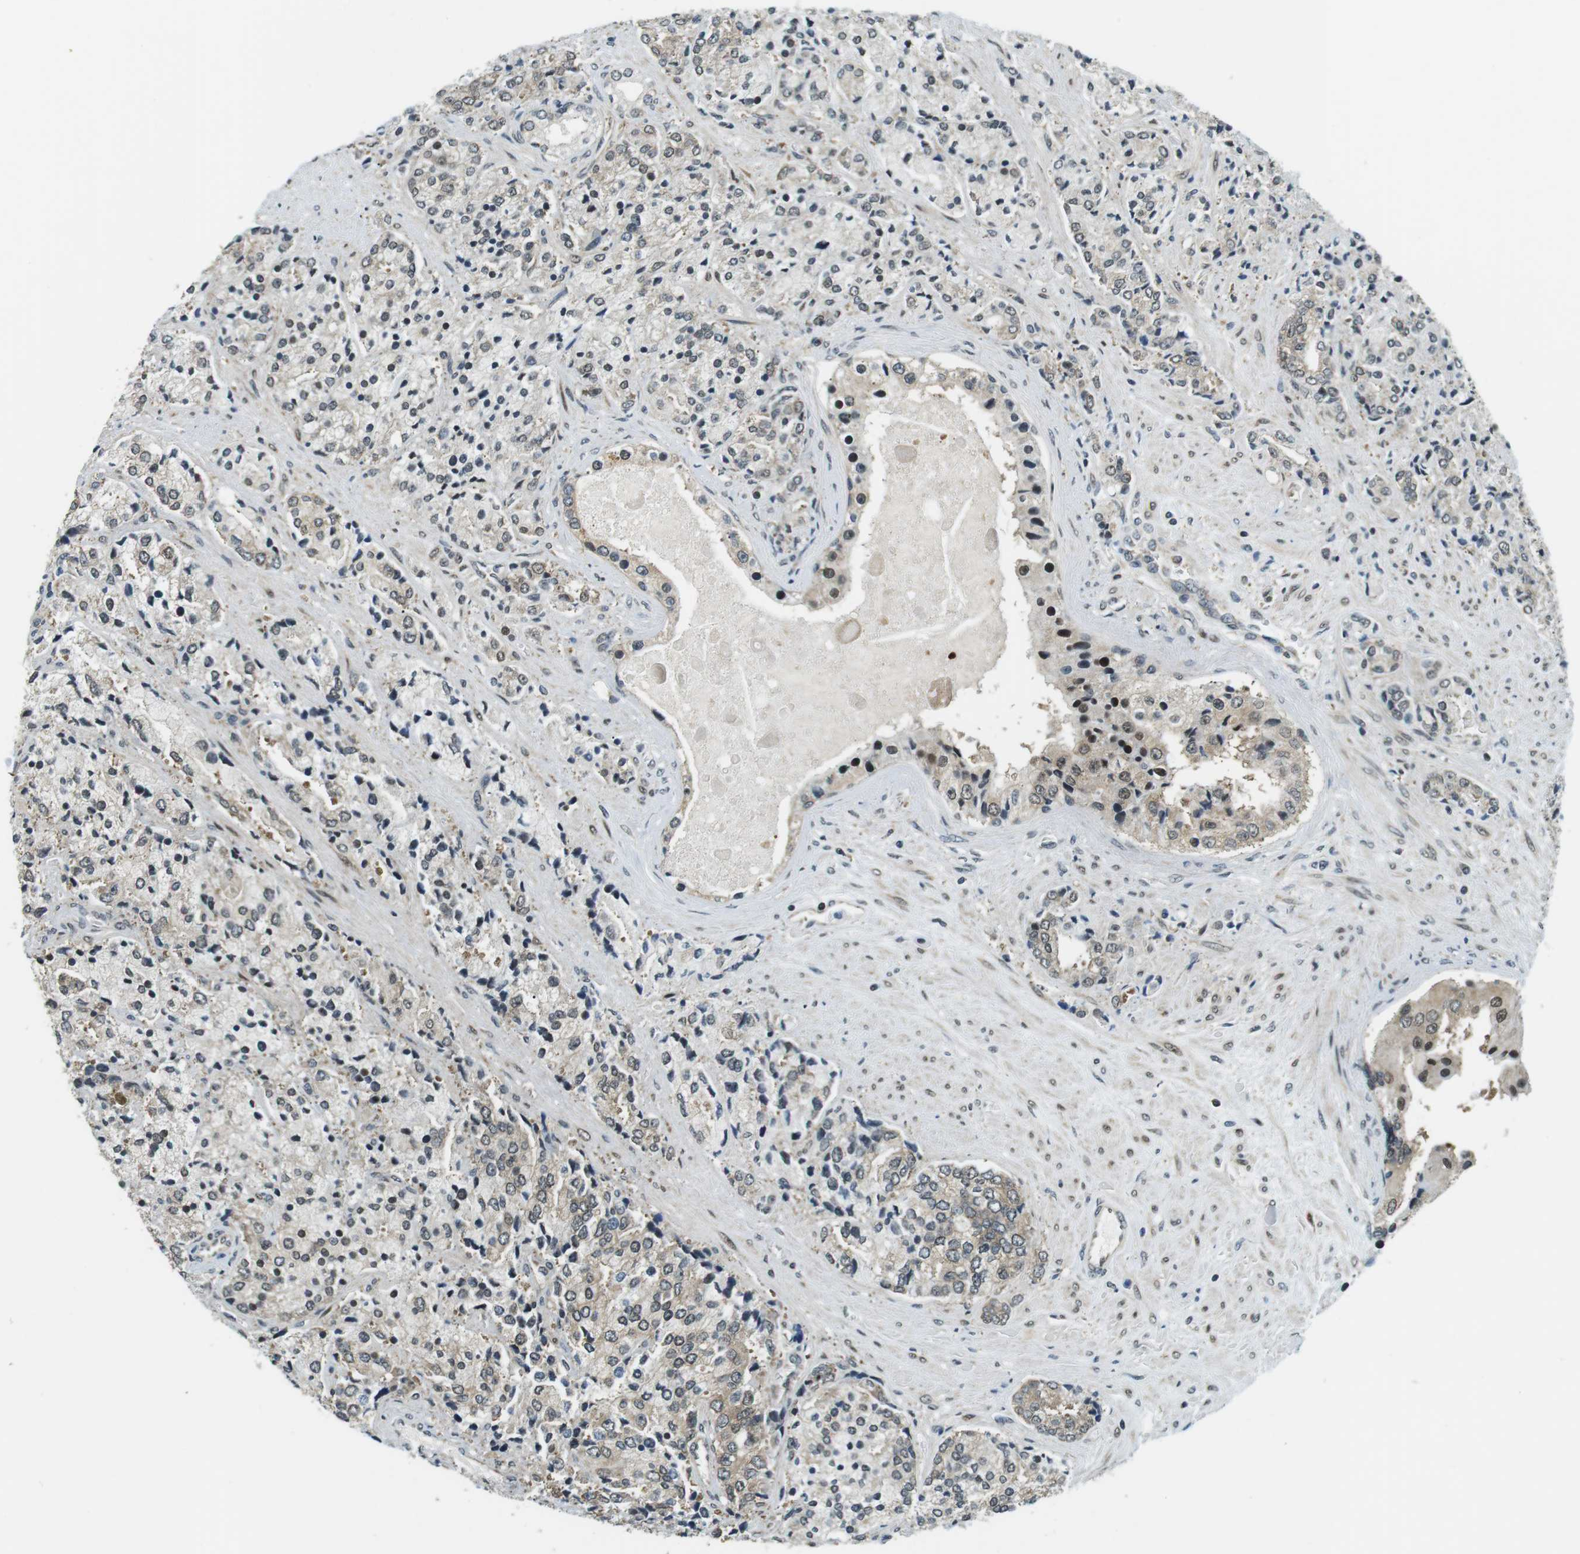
{"staining": {"intensity": "weak", "quantity": "<25%", "location": "cytoplasmic/membranous"}, "tissue": "prostate cancer", "cell_type": "Tumor cells", "image_type": "cancer", "snomed": [{"axis": "morphology", "description": "Adenocarcinoma, High grade"}, {"axis": "topography", "description": "Prostate"}], "caption": "Adenocarcinoma (high-grade) (prostate) was stained to show a protein in brown. There is no significant positivity in tumor cells. Brightfield microscopy of IHC stained with DAB (brown) and hematoxylin (blue), captured at high magnification.", "gene": "CSNK2B", "patient": {"sex": "male", "age": 71}}